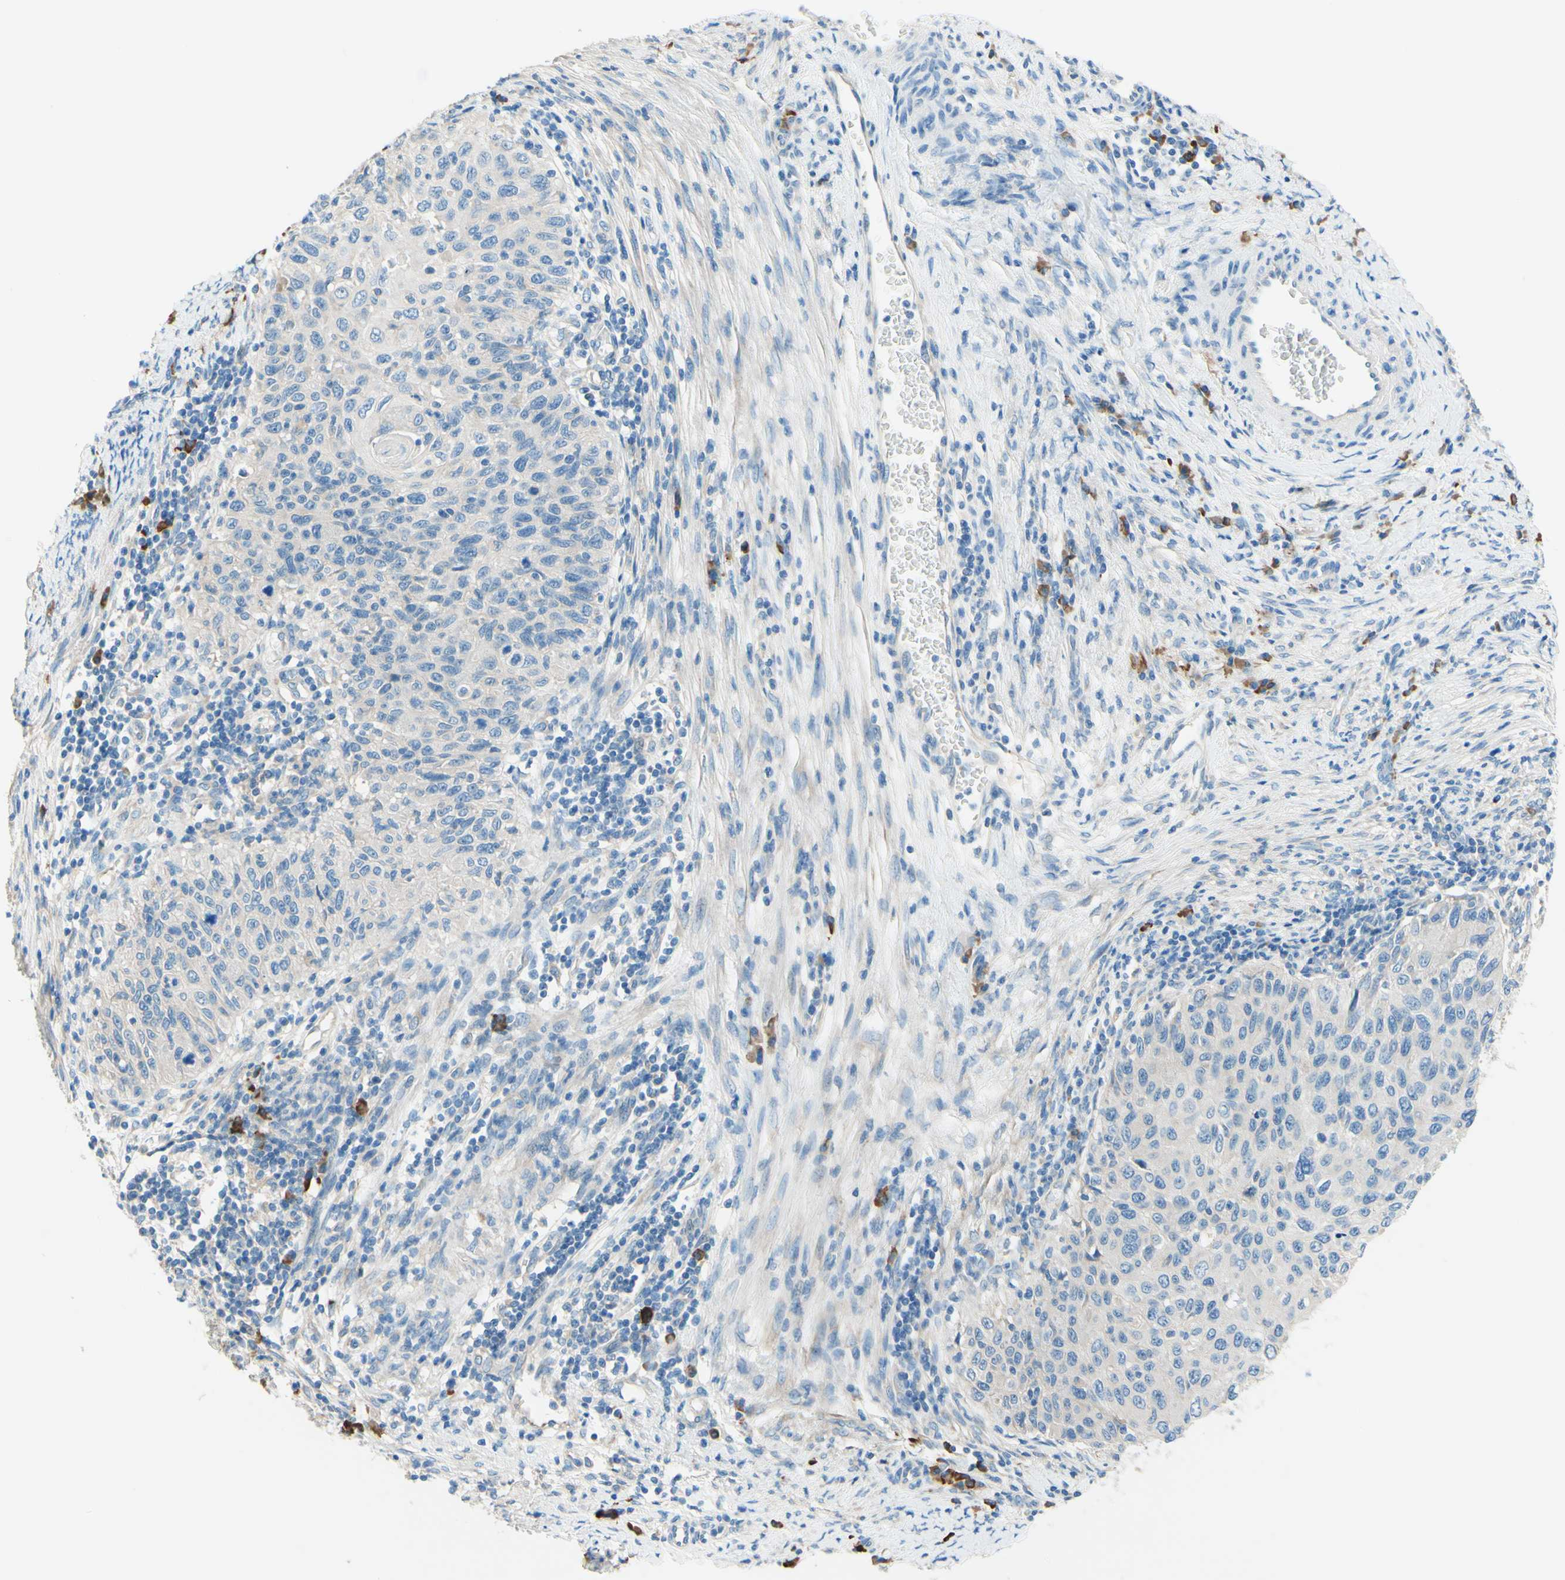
{"staining": {"intensity": "negative", "quantity": "none", "location": "none"}, "tissue": "cervical cancer", "cell_type": "Tumor cells", "image_type": "cancer", "snomed": [{"axis": "morphology", "description": "Squamous cell carcinoma, NOS"}, {"axis": "topography", "description": "Cervix"}], "caption": "Squamous cell carcinoma (cervical) was stained to show a protein in brown. There is no significant expression in tumor cells.", "gene": "PASD1", "patient": {"sex": "female", "age": 70}}